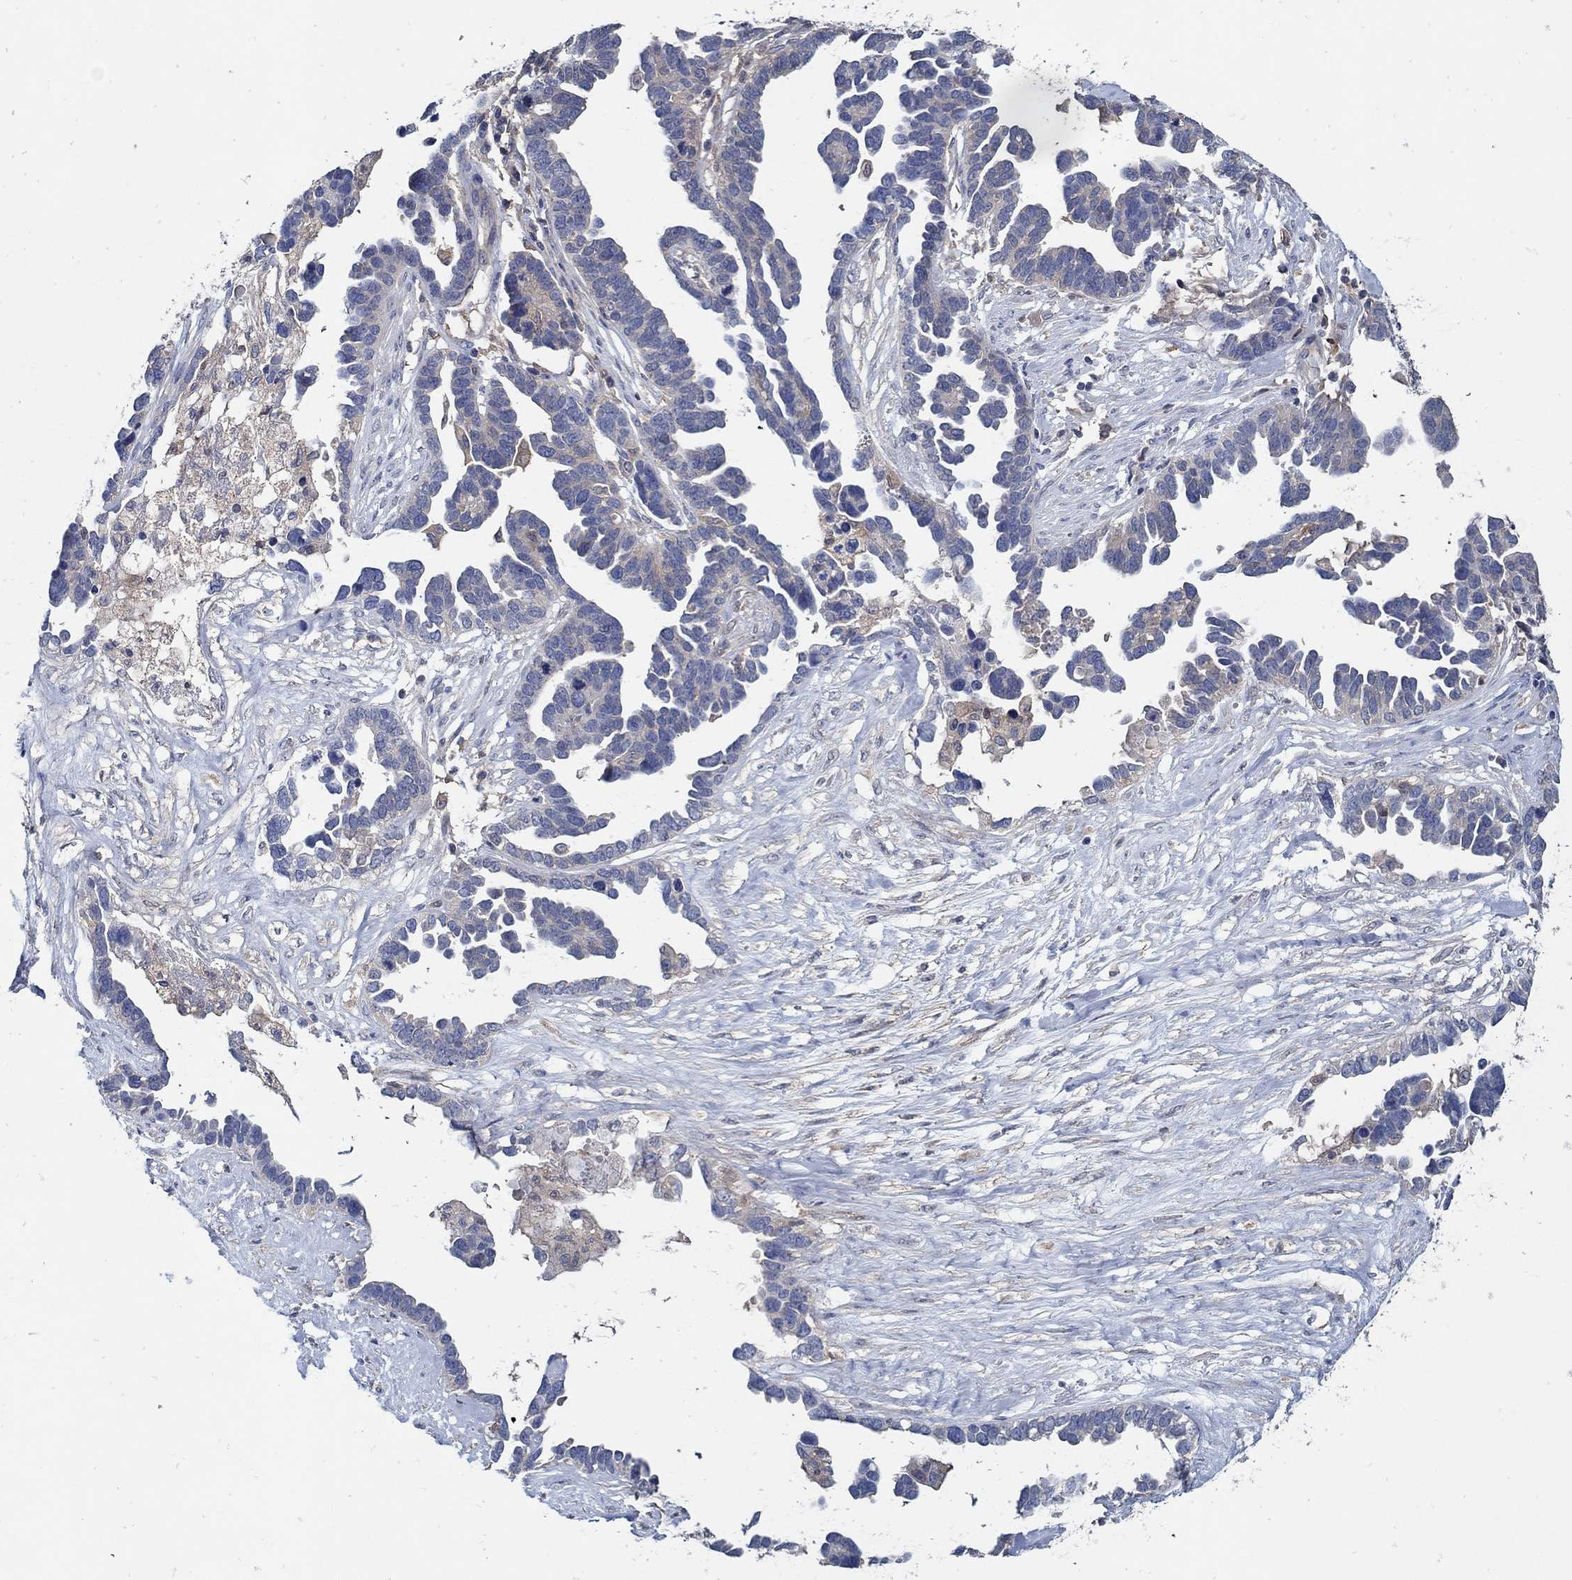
{"staining": {"intensity": "negative", "quantity": "none", "location": "none"}, "tissue": "ovarian cancer", "cell_type": "Tumor cells", "image_type": "cancer", "snomed": [{"axis": "morphology", "description": "Cystadenocarcinoma, serous, NOS"}, {"axis": "topography", "description": "Ovary"}], "caption": "The immunohistochemistry (IHC) micrograph has no significant expression in tumor cells of ovarian cancer tissue. (DAB immunohistochemistry (IHC) visualized using brightfield microscopy, high magnification).", "gene": "MTHFR", "patient": {"sex": "female", "age": 54}}